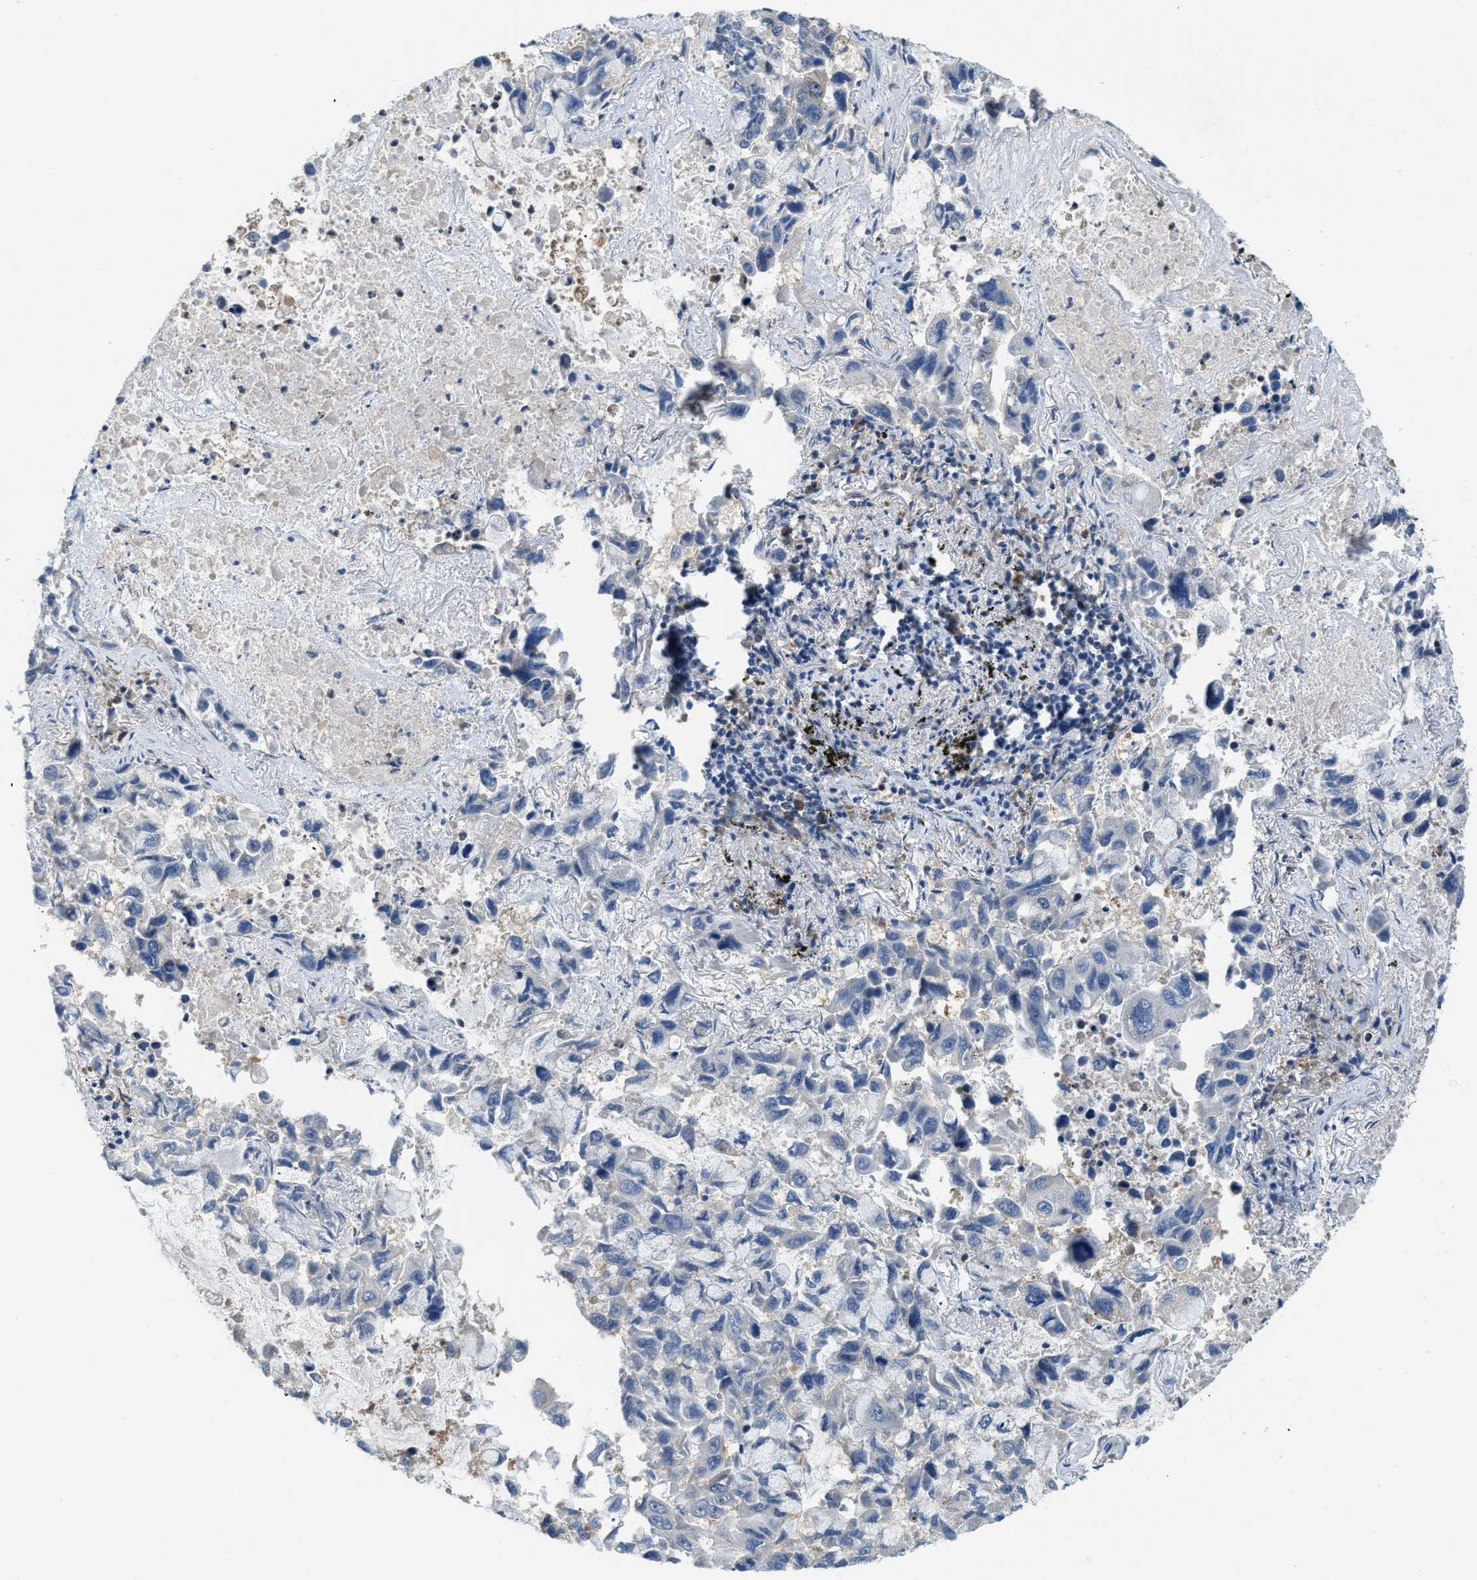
{"staining": {"intensity": "negative", "quantity": "none", "location": "none"}, "tissue": "lung cancer", "cell_type": "Tumor cells", "image_type": "cancer", "snomed": [{"axis": "morphology", "description": "Adenocarcinoma, NOS"}, {"axis": "topography", "description": "Lung"}], "caption": "Protein analysis of lung cancer shows no significant positivity in tumor cells.", "gene": "STARD3NL", "patient": {"sex": "male", "age": 64}}